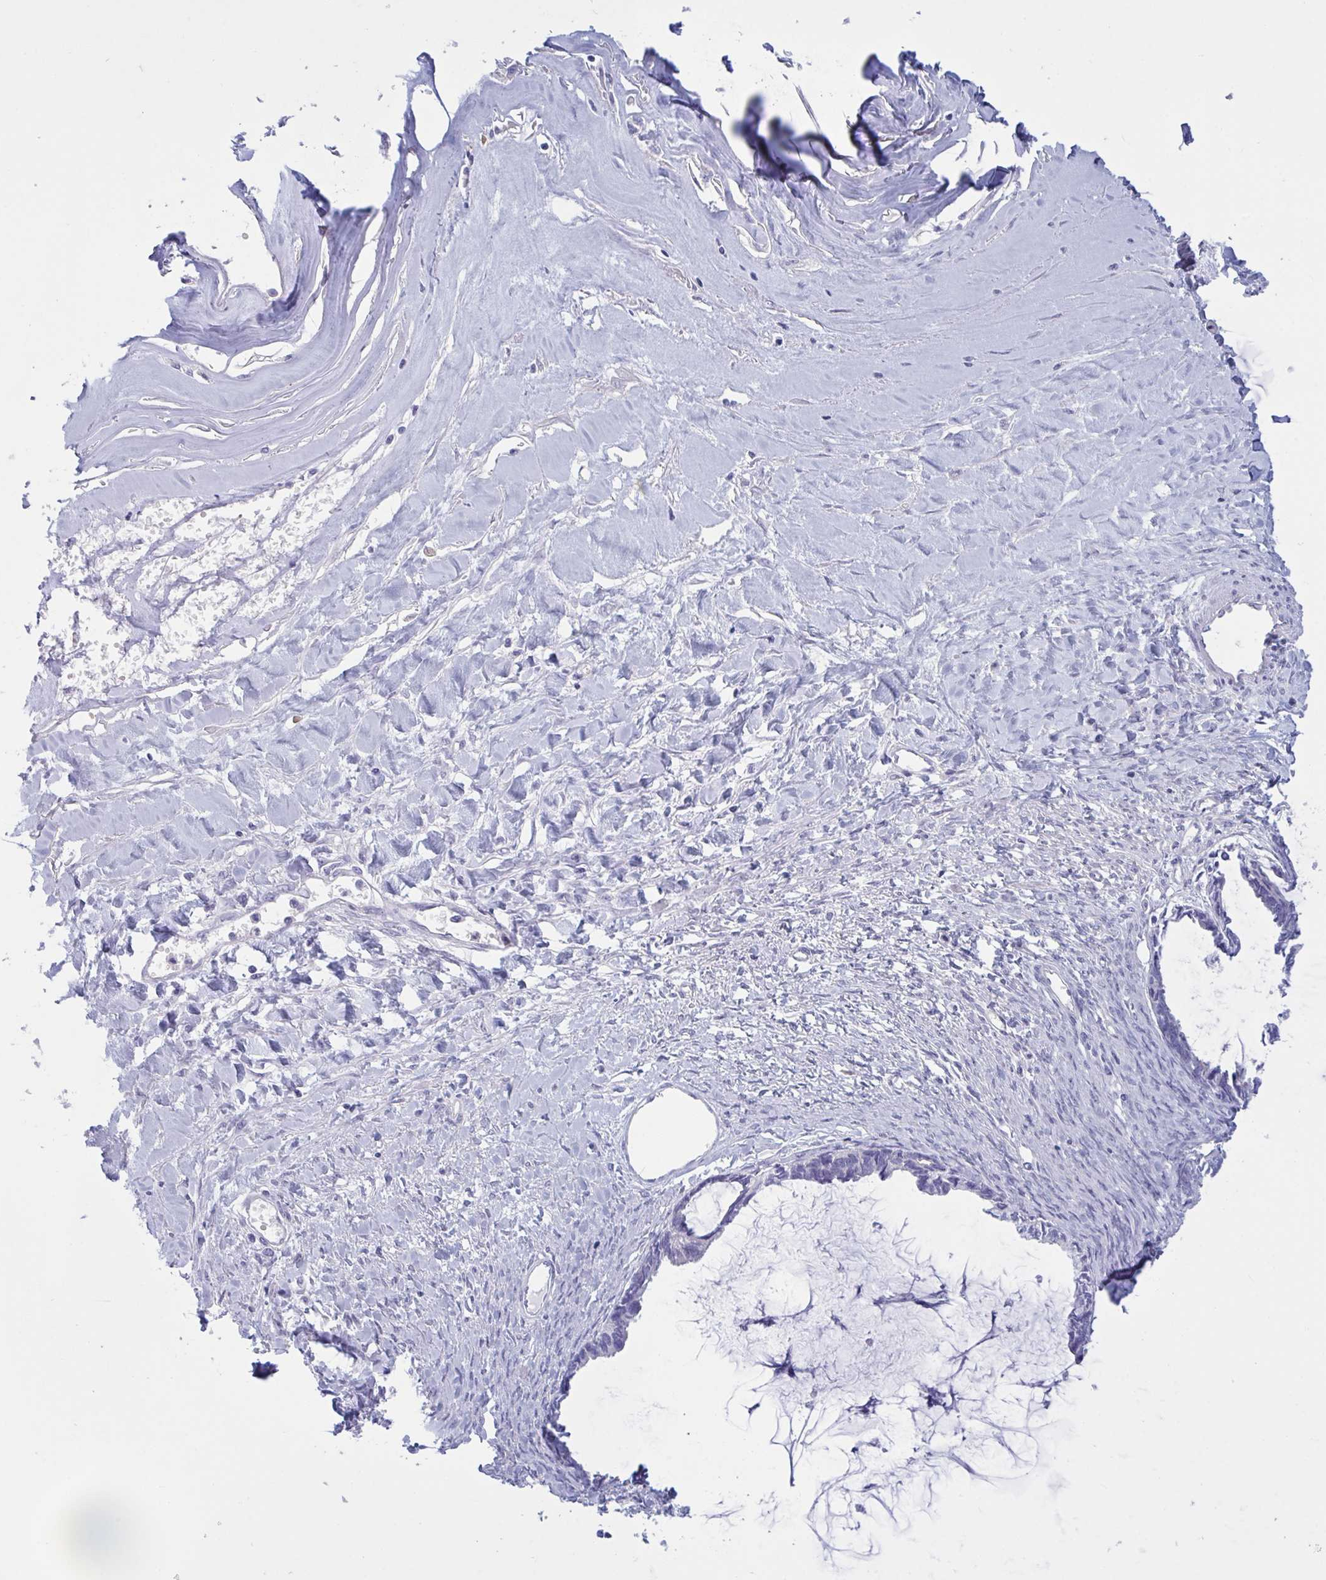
{"staining": {"intensity": "negative", "quantity": "none", "location": "none"}, "tissue": "ovarian cancer", "cell_type": "Tumor cells", "image_type": "cancer", "snomed": [{"axis": "morphology", "description": "Cystadenocarcinoma, mucinous, NOS"}, {"axis": "topography", "description": "Ovary"}], "caption": "IHC histopathology image of neoplastic tissue: ovarian cancer (mucinous cystadenocarcinoma) stained with DAB (3,3'-diaminobenzidine) demonstrates no significant protein positivity in tumor cells.", "gene": "OXLD1", "patient": {"sex": "female", "age": 61}}